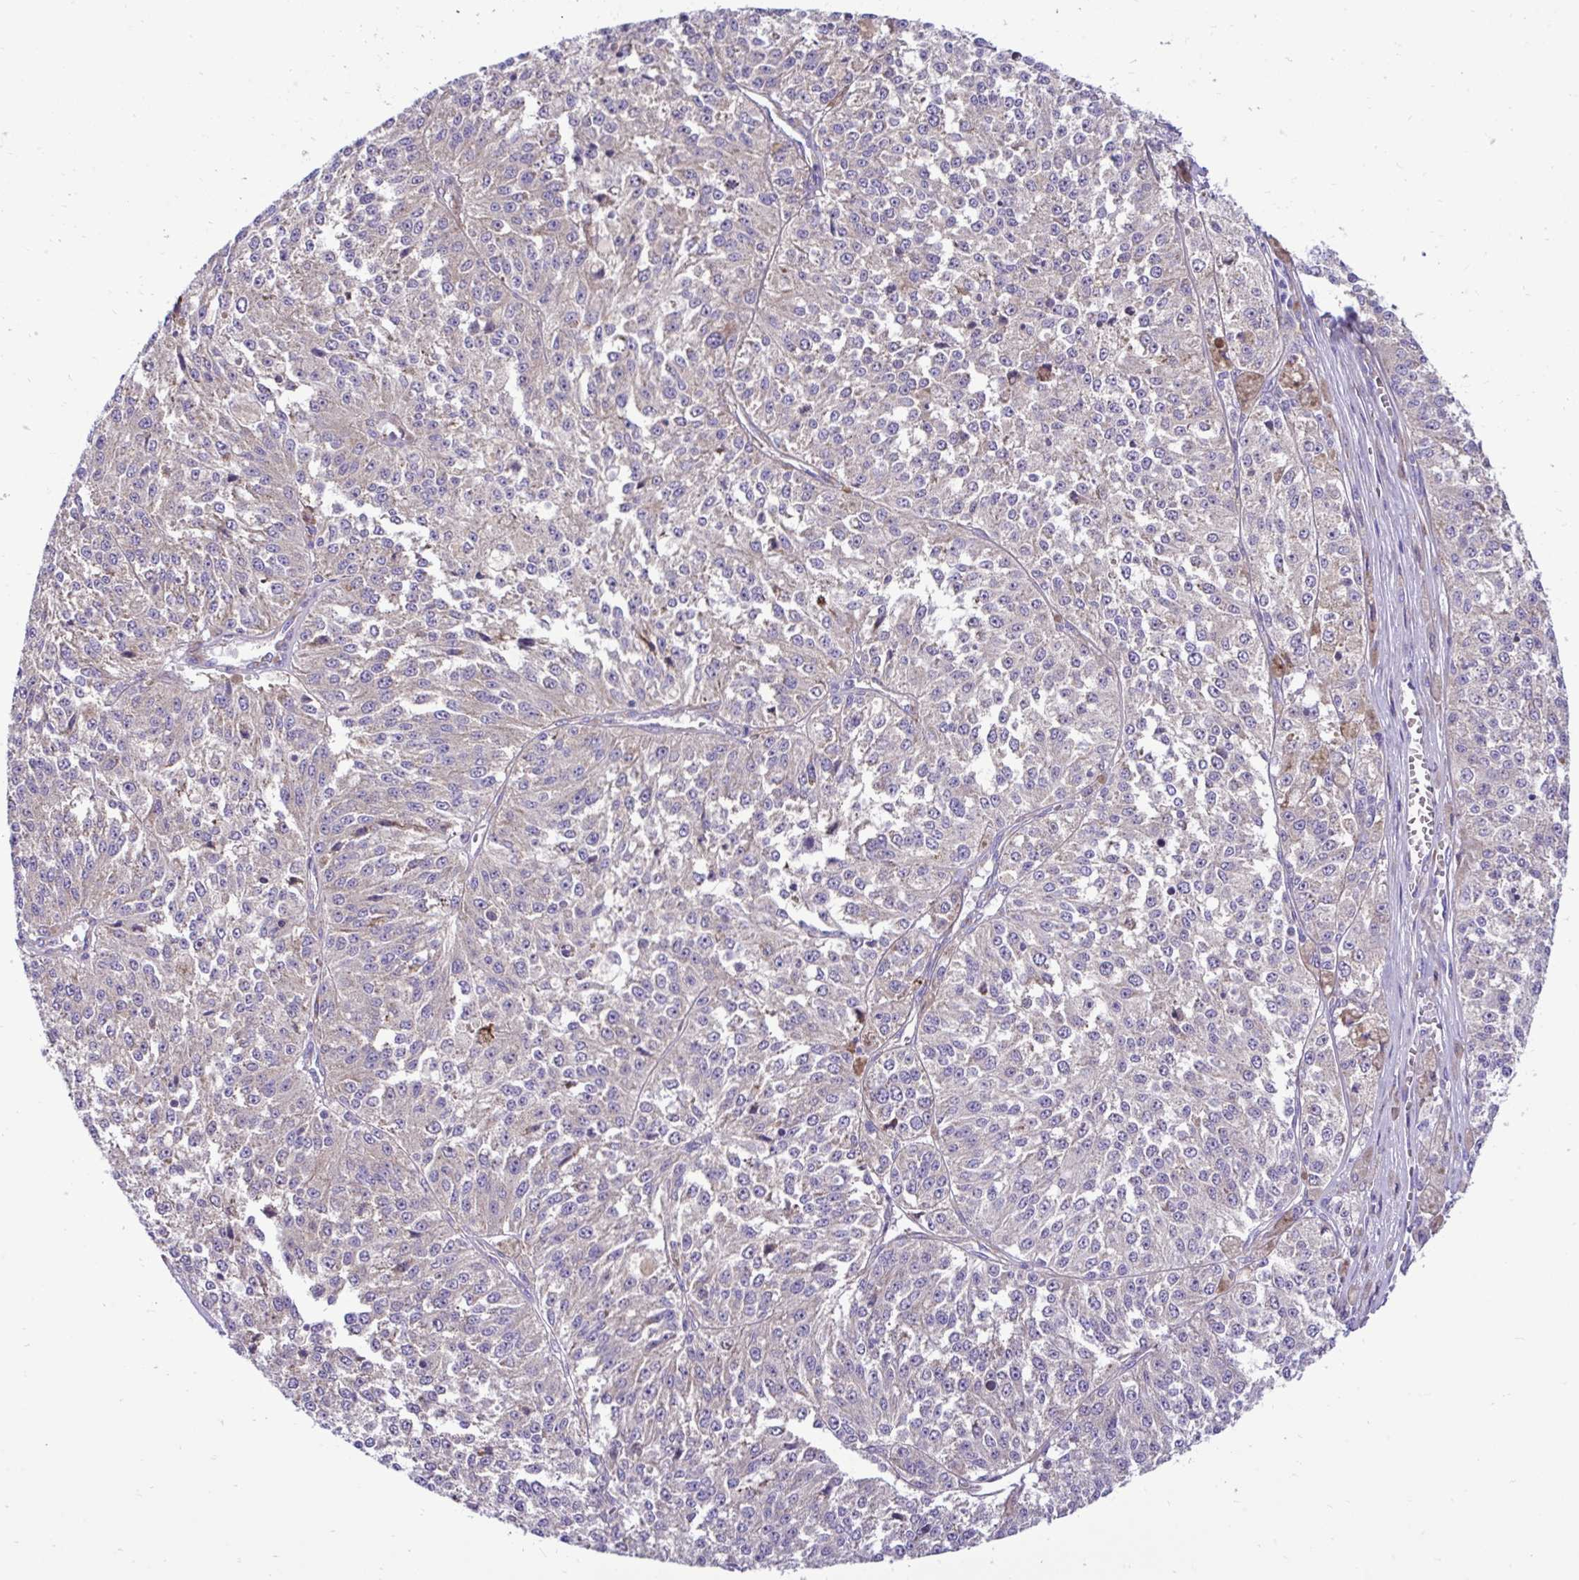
{"staining": {"intensity": "negative", "quantity": "none", "location": "none"}, "tissue": "melanoma", "cell_type": "Tumor cells", "image_type": "cancer", "snomed": [{"axis": "morphology", "description": "Malignant melanoma, Metastatic site"}, {"axis": "topography", "description": "Lymph node"}], "caption": "Immunohistochemical staining of malignant melanoma (metastatic site) reveals no significant expression in tumor cells. (DAB (3,3'-diaminobenzidine) immunohistochemistry visualized using brightfield microscopy, high magnification).", "gene": "RPL7", "patient": {"sex": "female", "age": 64}}